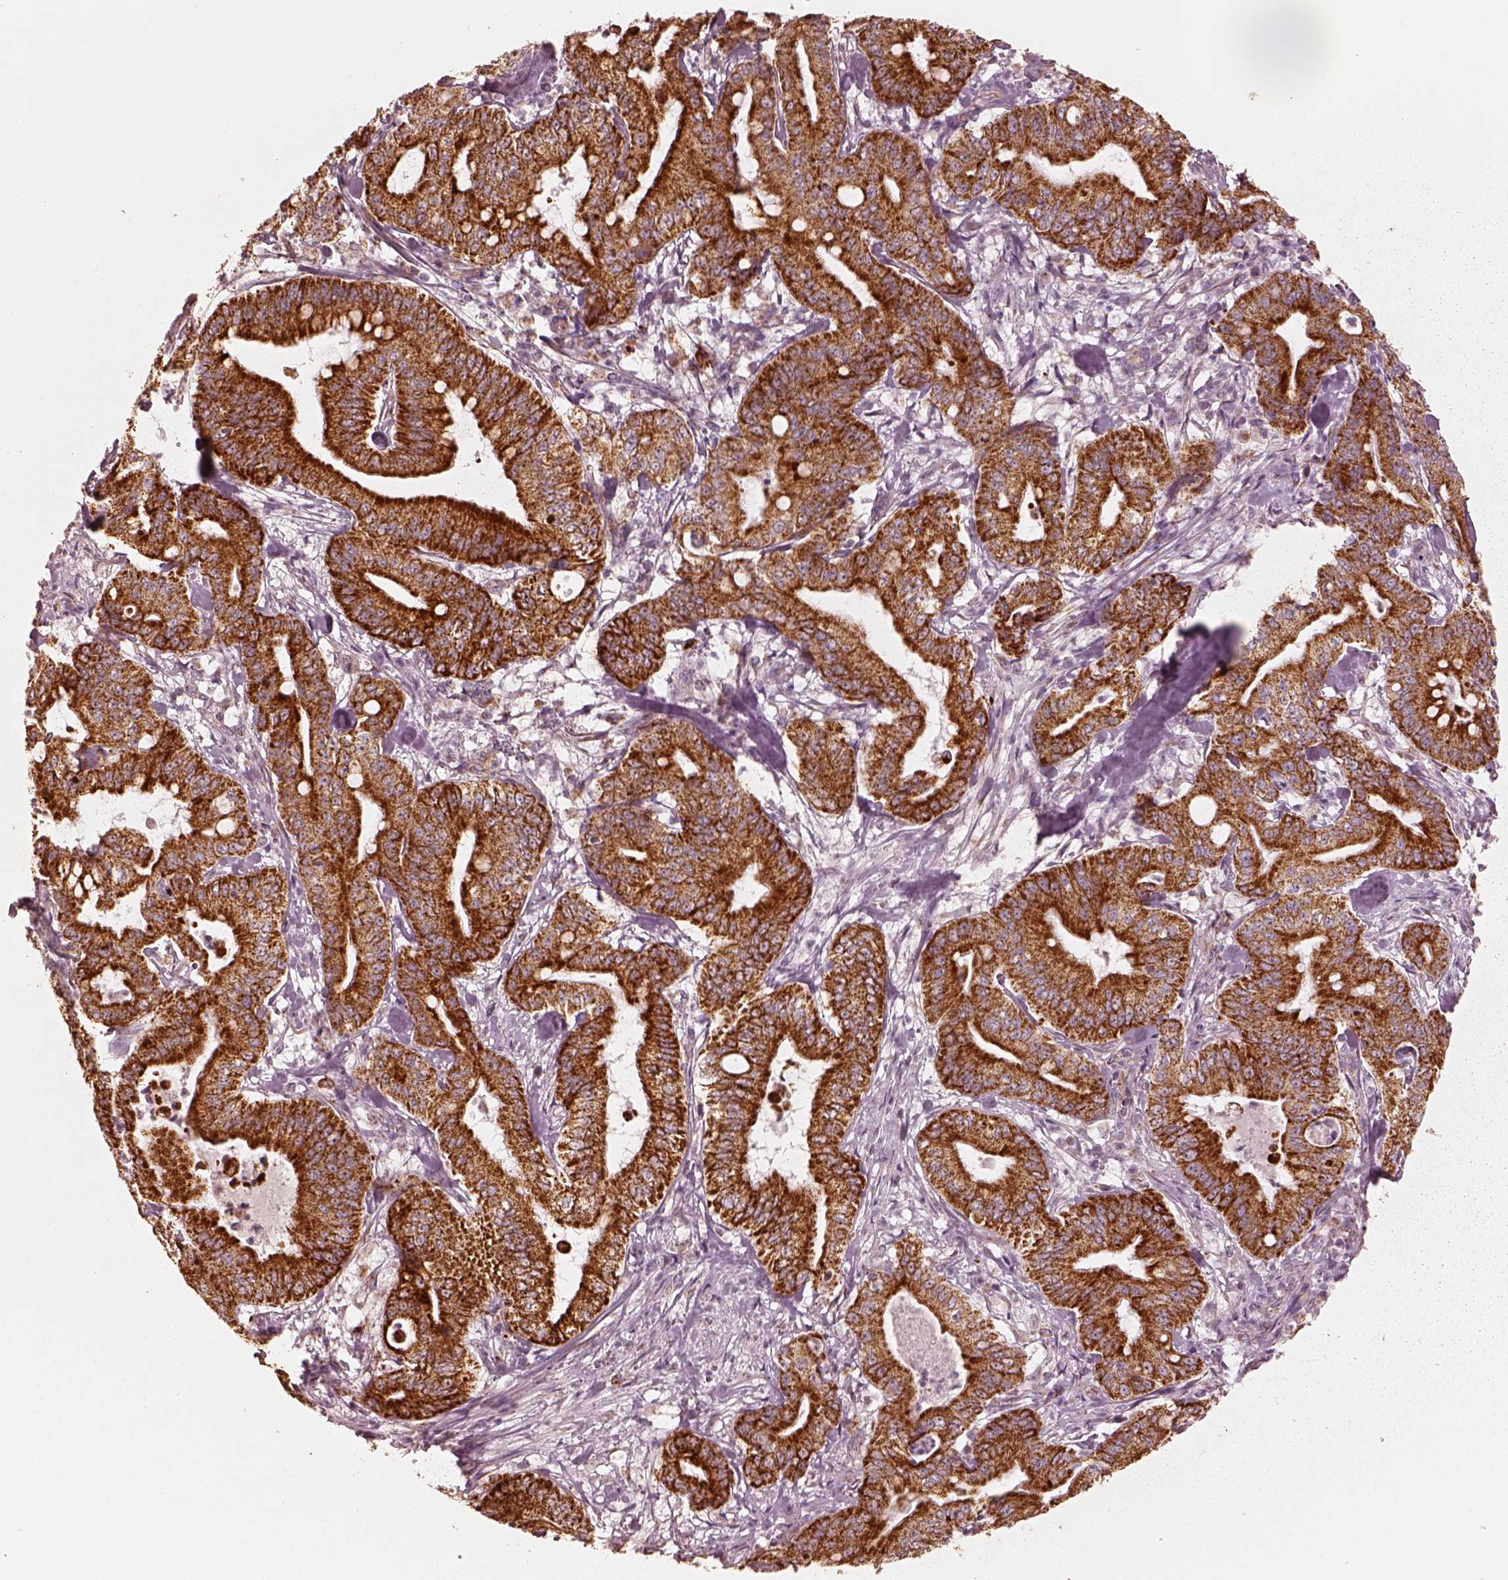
{"staining": {"intensity": "strong", "quantity": ">75%", "location": "cytoplasmic/membranous"}, "tissue": "pancreatic cancer", "cell_type": "Tumor cells", "image_type": "cancer", "snomed": [{"axis": "morphology", "description": "Adenocarcinoma, NOS"}, {"axis": "topography", "description": "Pancreas"}], "caption": "Brown immunohistochemical staining in human pancreatic cancer demonstrates strong cytoplasmic/membranous staining in about >75% of tumor cells. The staining was performed using DAB to visualize the protein expression in brown, while the nuclei were stained in blue with hematoxylin (Magnification: 20x).", "gene": "ENTPD6", "patient": {"sex": "male", "age": 71}}